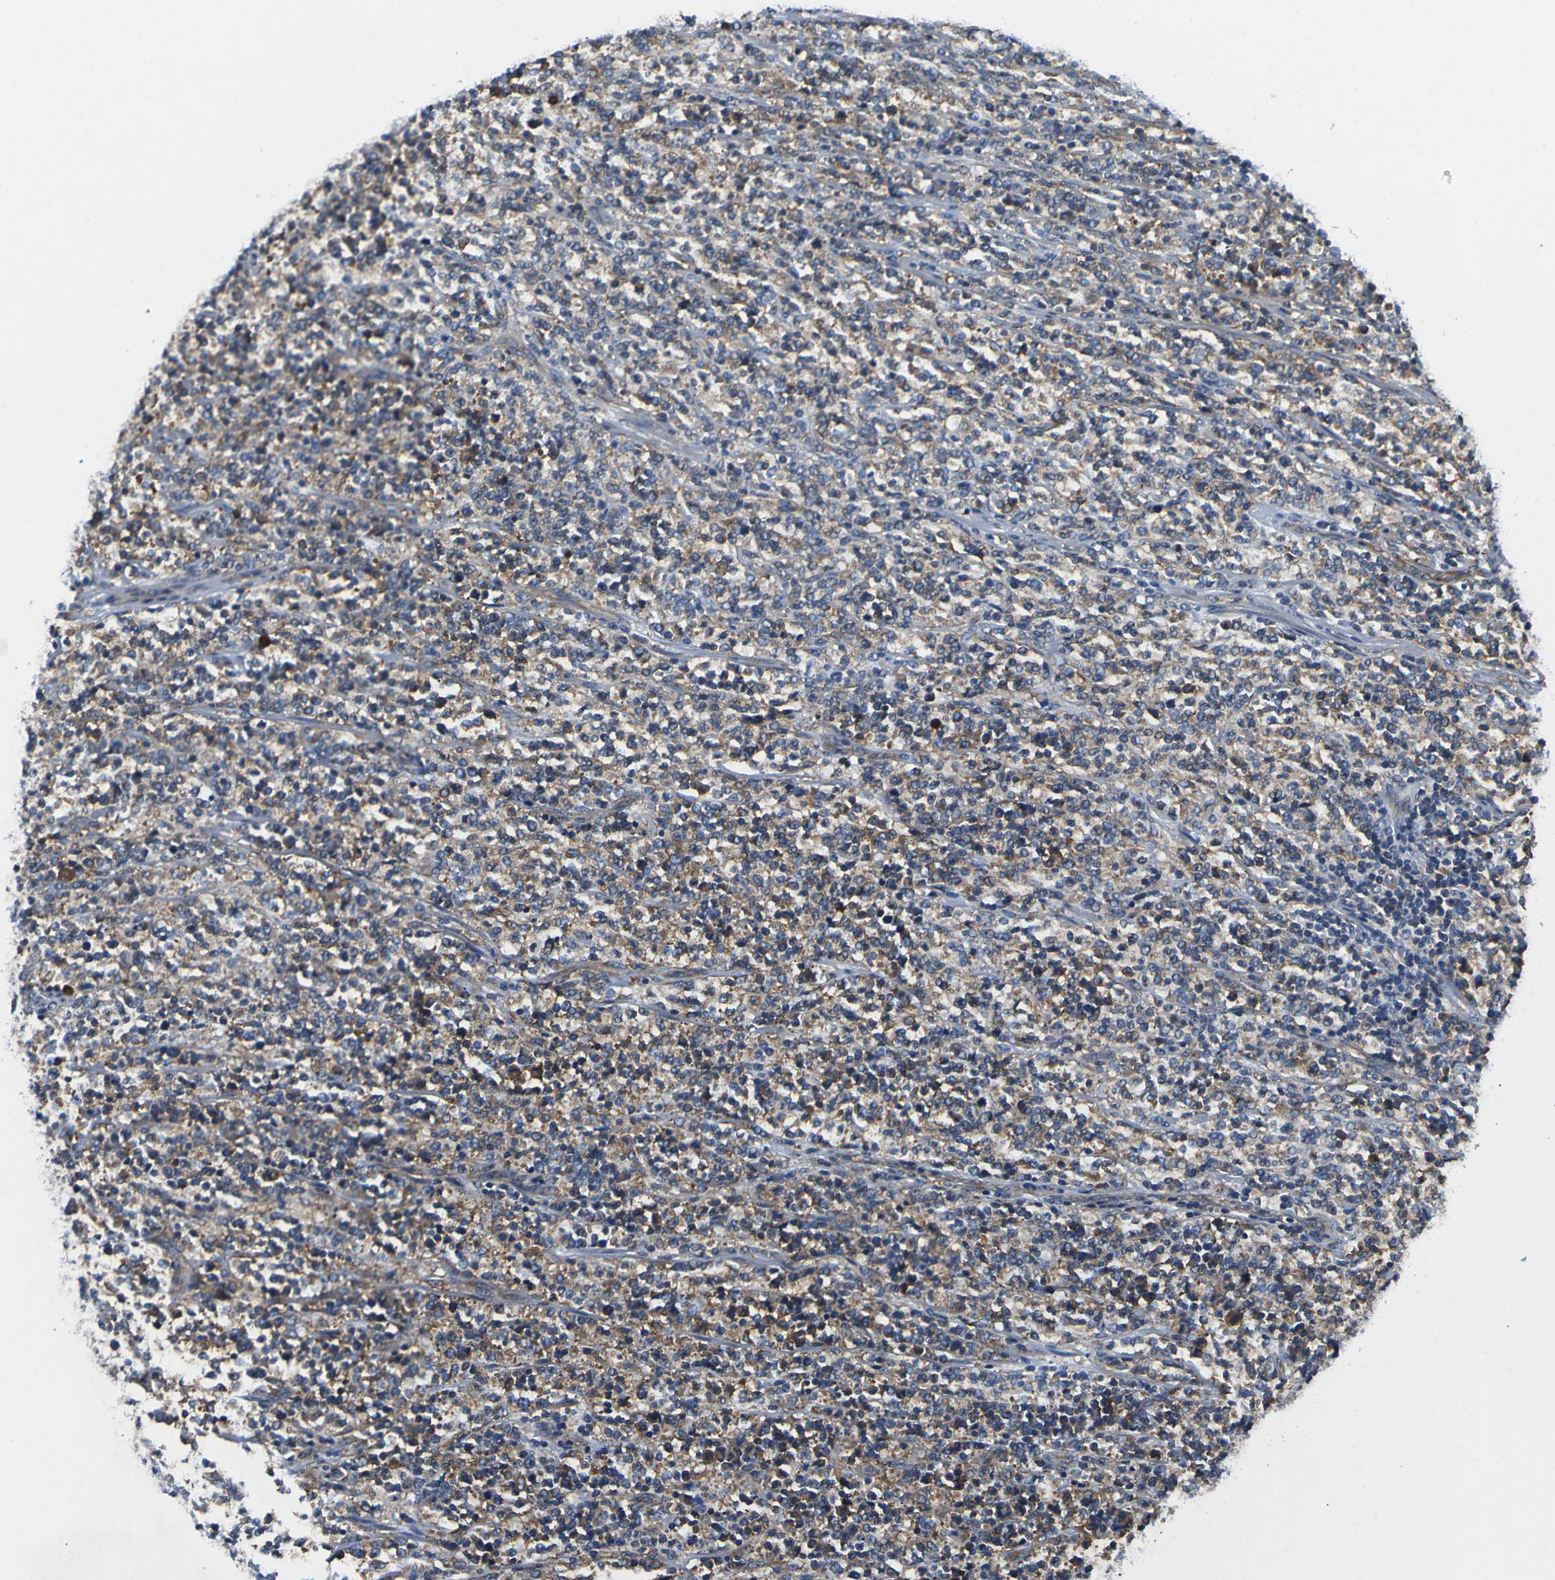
{"staining": {"intensity": "moderate", "quantity": ">75%", "location": "cytoplasmic/membranous"}, "tissue": "lymphoma", "cell_type": "Tumor cells", "image_type": "cancer", "snomed": [{"axis": "morphology", "description": "Malignant lymphoma, non-Hodgkin's type, High grade"}, {"axis": "topography", "description": "Soft tissue"}], "caption": "Lymphoma stained with IHC exhibits moderate cytoplasmic/membranous positivity in approximately >75% of tumor cells.", "gene": "RPSA", "patient": {"sex": "male", "age": 18}}